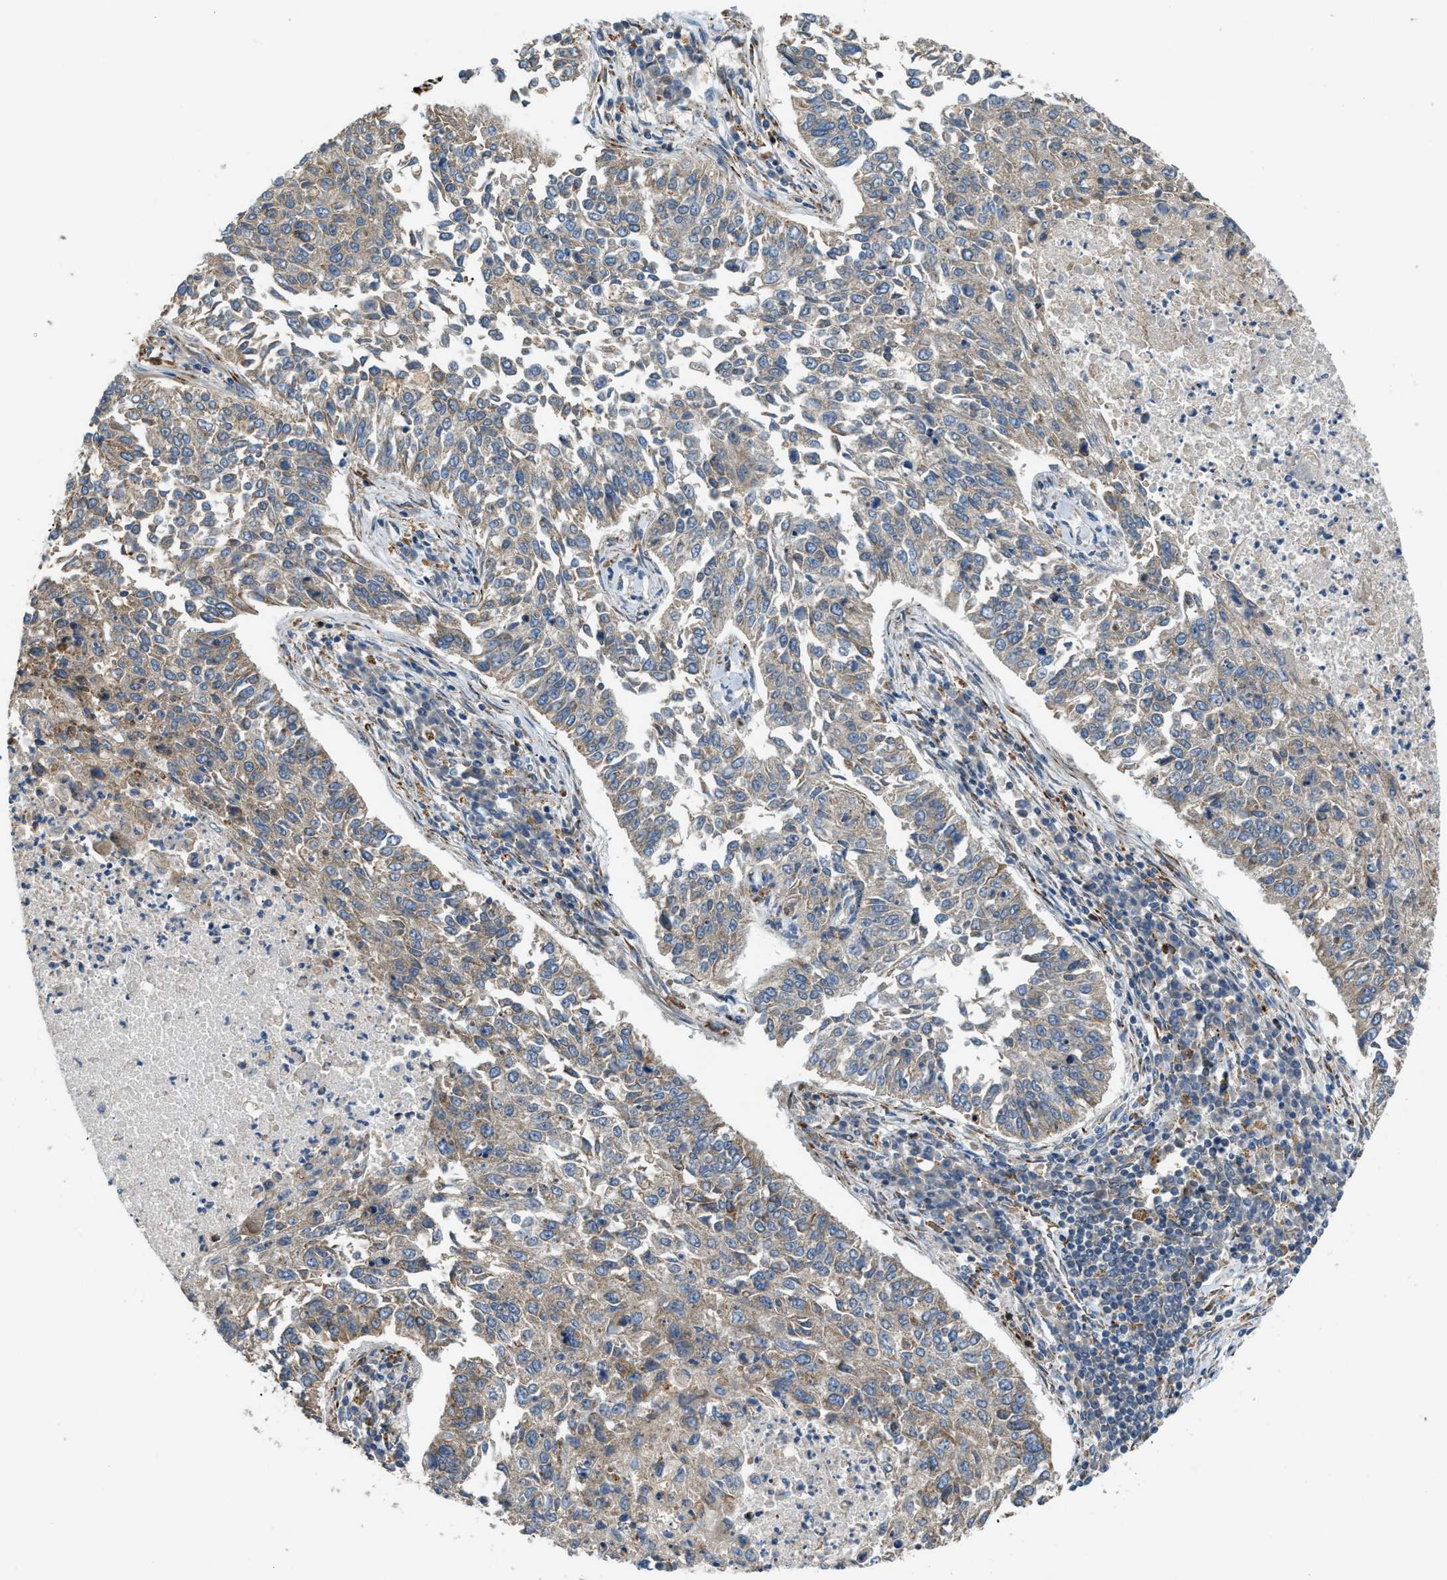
{"staining": {"intensity": "weak", "quantity": ">75%", "location": "cytoplasmic/membranous"}, "tissue": "lung cancer", "cell_type": "Tumor cells", "image_type": "cancer", "snomed": [{"axis": "morphology", "description": "Normal tissue, NOS"}, {"axis": "morphology", "description": "Squamous cell carcinoma, NOS"}, {"axis": "topography", "description": "Cartilage tissue"}, {"axis": "topography", "description": "Bronchus"}, {"axis": "topography", "description": "Lung"}], "caption": "Tumor cells reveal low levels of weak cytoplasmic/membranous staining in approximately >75% of cells in human squamous cell carcinoma (lung).", "gene": "TMEM68", "patient": {"sex": "female", "age": 49}}